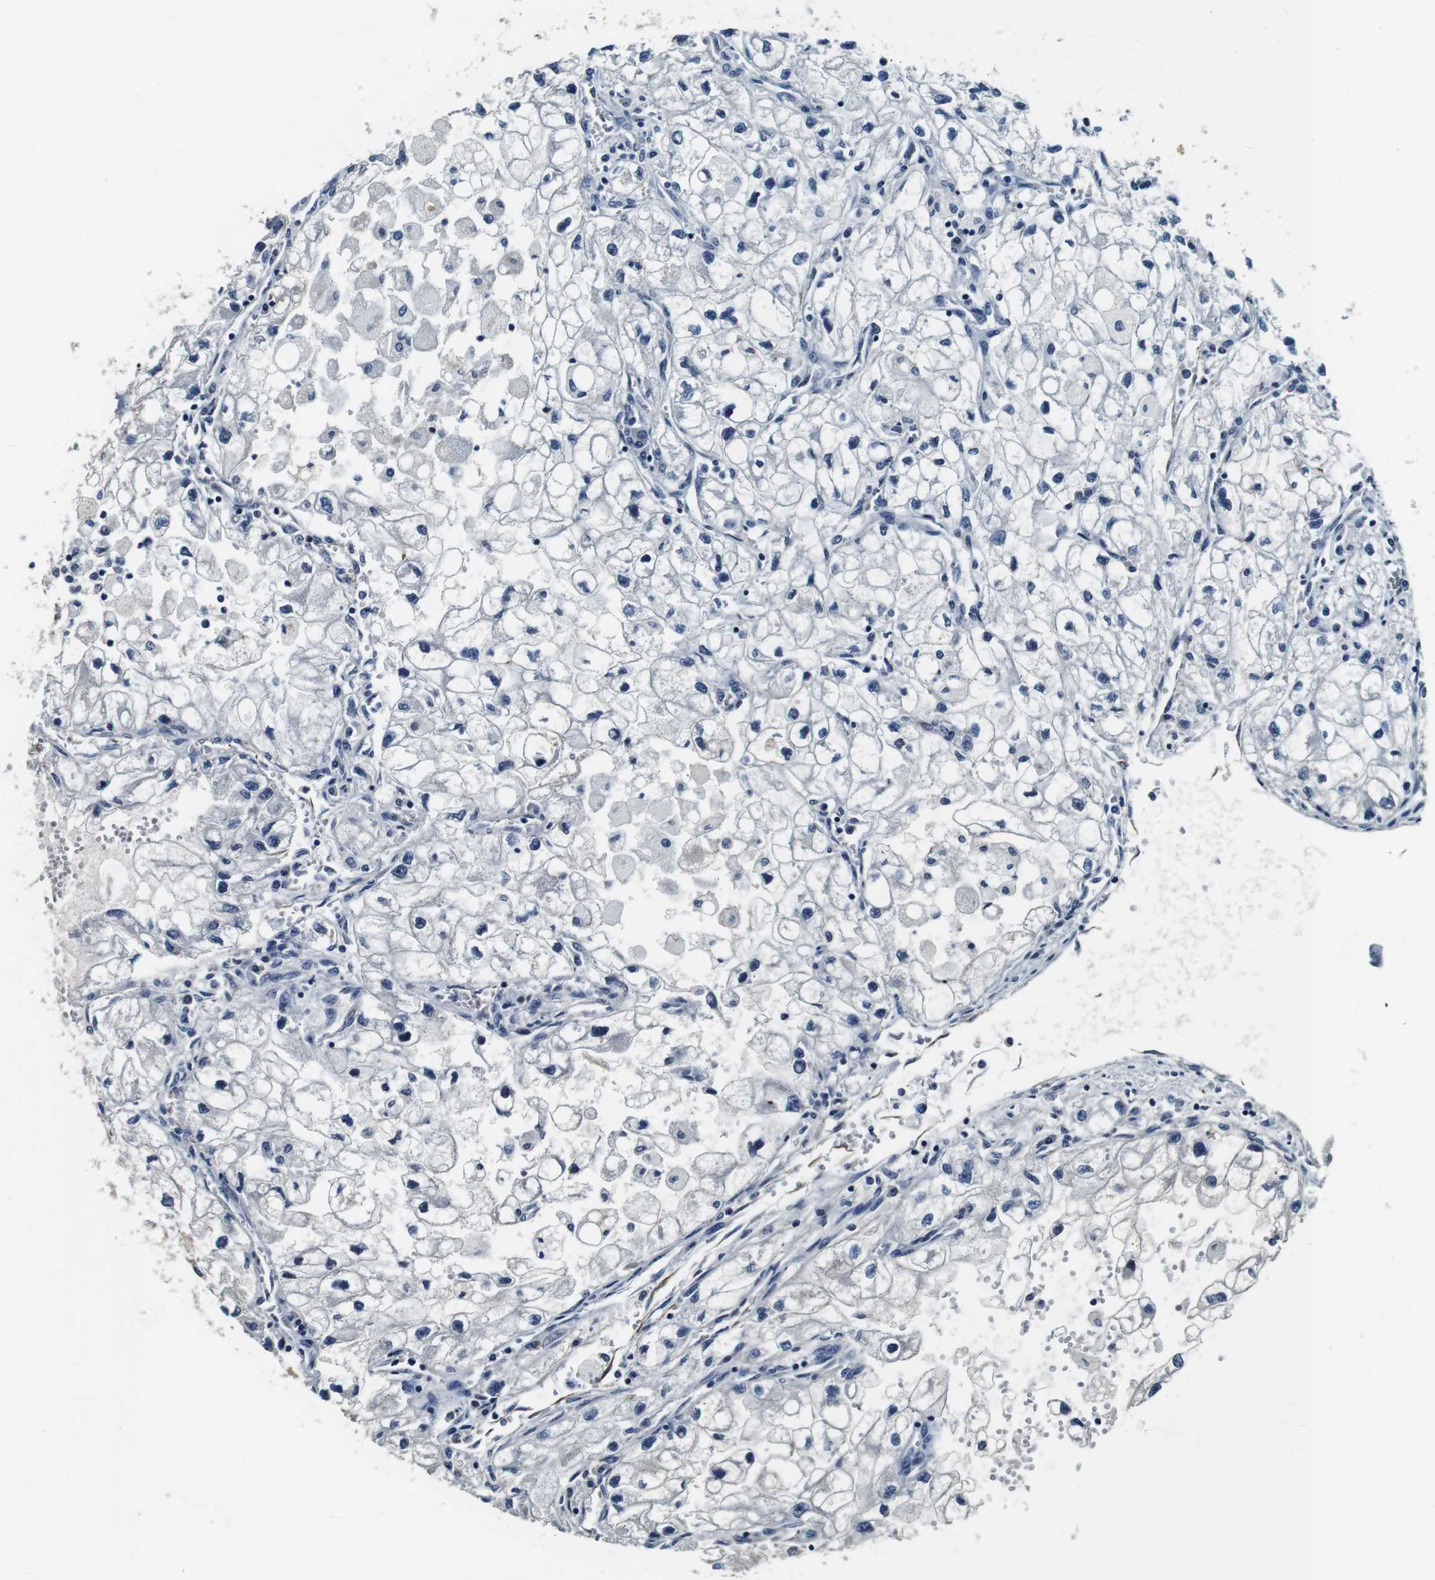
{"staining": {"intensity": "negative", "quantity": "none", "location": "none"}, "tissue": "renal cancer", "cell_type": "Tumor cells", "image_type": "cancer", "snomed": [{"axis": "morphology", "description": "Adenocarcinoma, NOS"}, {"axis": "topography", "description": "Kidney"}], "caption": "Renal cancer stained for a protein using IHC reveals no staining tumor cells.", "gene": "GJE1", "patient": {"sex": "female", "age": 70}}